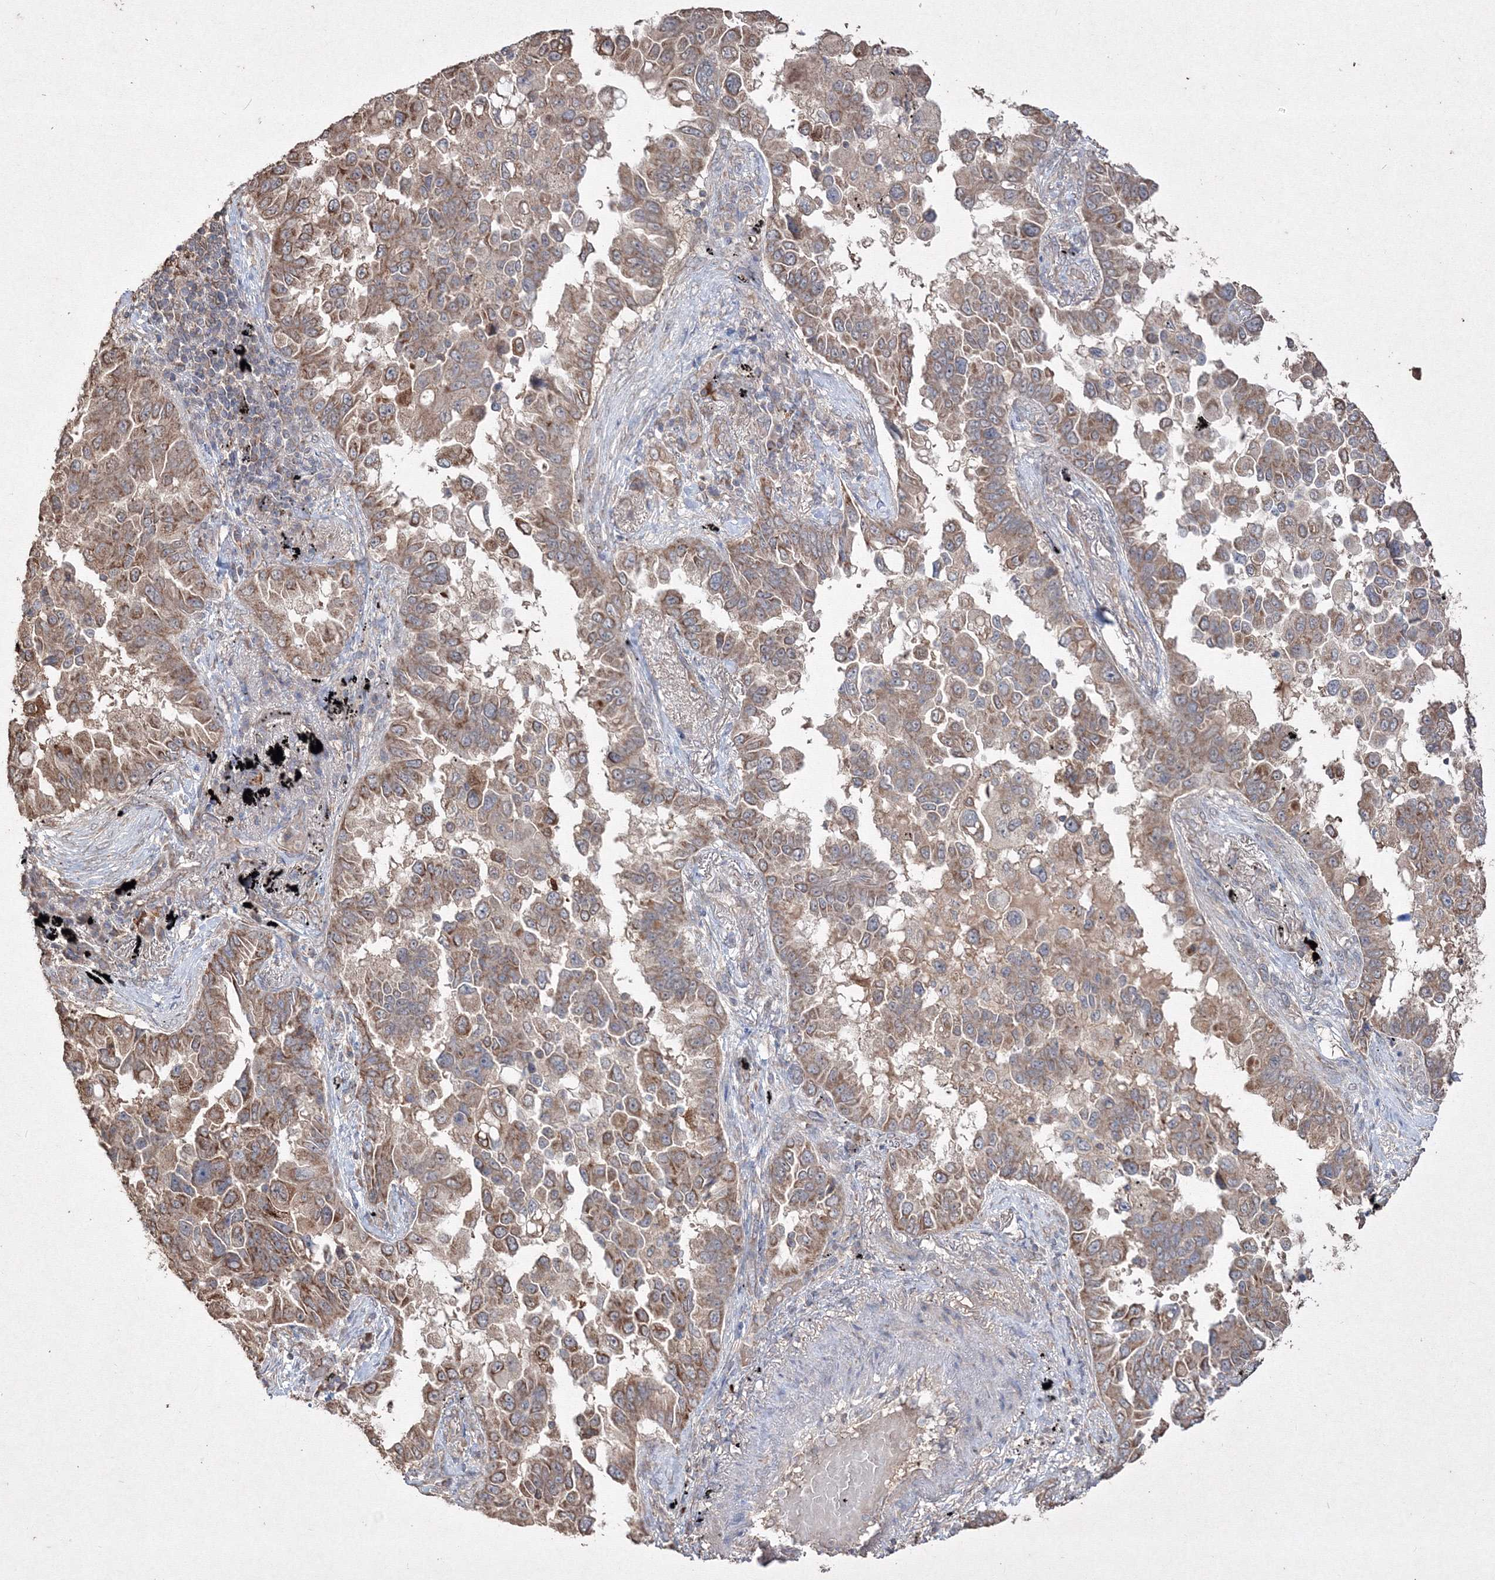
{"staining": {"intensity": "moderate", "quantity": ">75%", "location": "cytoplasmic/membranous"}, "tissue": "lung cancer", "cell_type": "Tumor cells", "image_type": "cancer", "snomed": [{"axis": "morphology", "description": "Adenocarcinoma, NOS"}, {"axis": "topography", "description": "Lung"}], "caption": "This histopathology image exhibits immunohistochemistry (IHC) staining of lung cancer (adenocarcinoma), with medium moderate cytoplasmic/membranous expression in about >75% of tumor cells.", "gene": "GRSF1", "patient": {"sex": "female", "age": 67}}